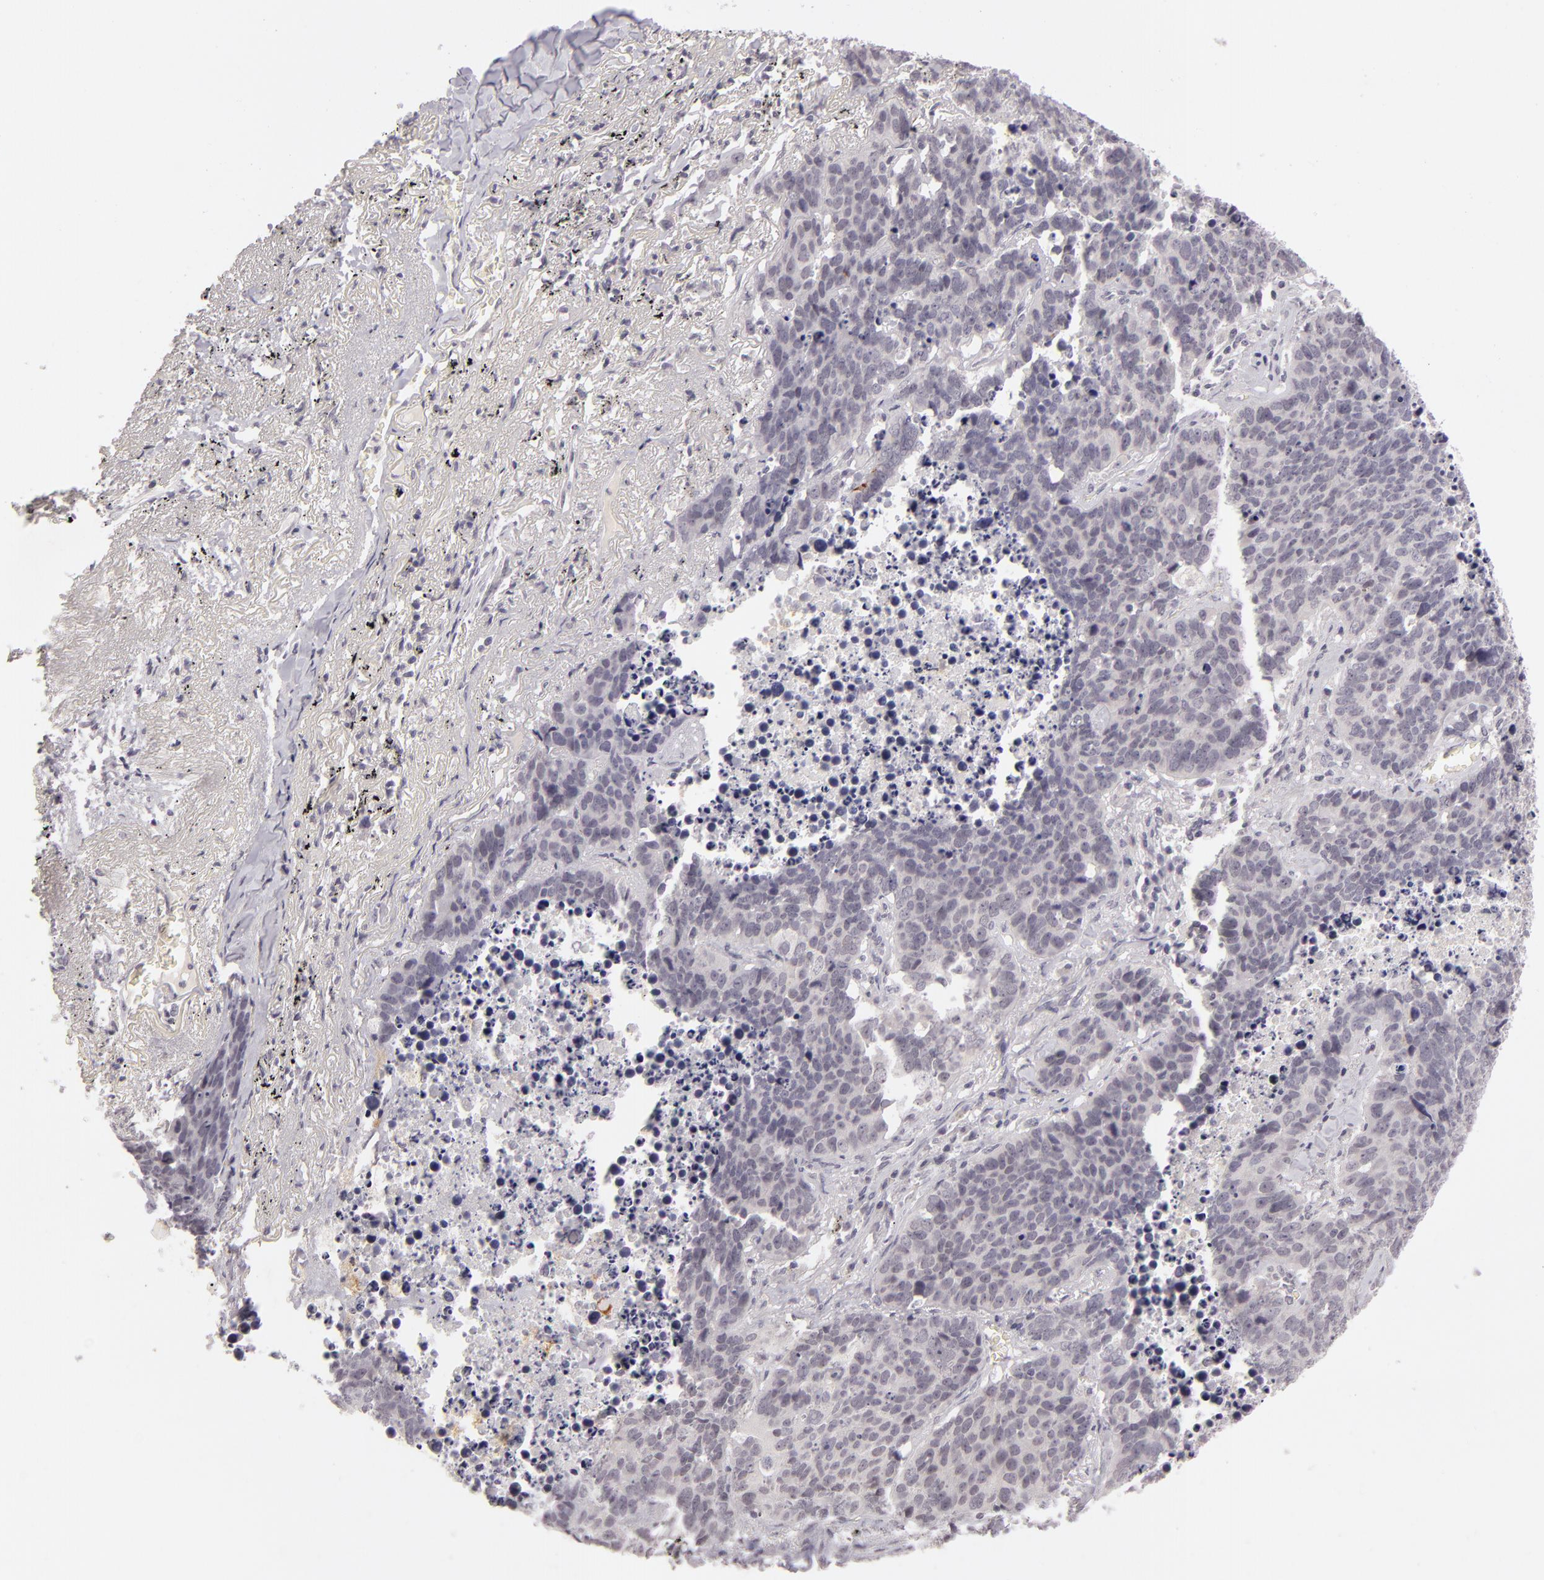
{"staining": {"intensity": "negative", "quantity": "none", "location": "none"}, "tissue": "lung cancer", "cell_type": "Tumor cells", "image_type": "cancer", "snomed": [{"axis": "morphology", "description": "Carcinoid, malignant, NOS"}, {"axis": "topography", "description": "Lung"}], "caption": "Protein analysis of lung carcinoid (malignant) displays no significant positivity in tumor cells.", "gene": "ZNF205", "patient": {"sex": "male", "age": 60}}